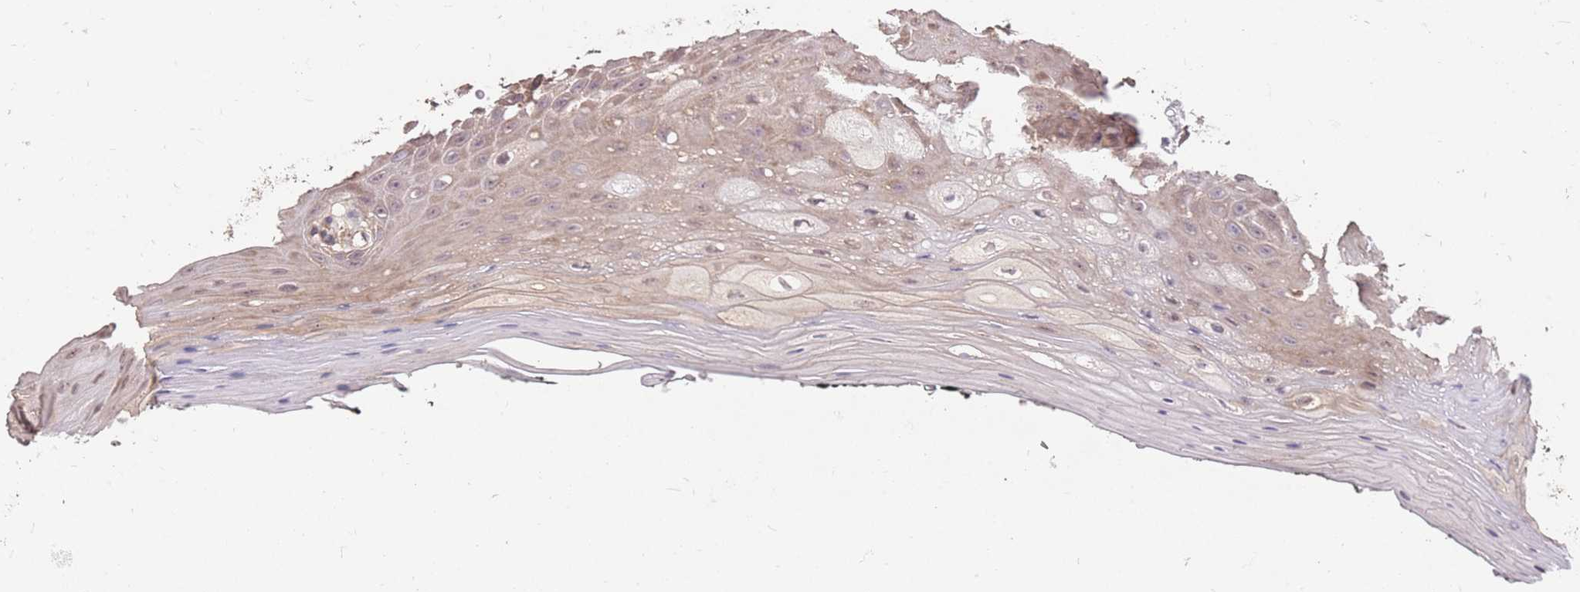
{"staining": {"intensity": "moderate", "quantity": ">75%", "location": "cytoplasmic/membranous"}, "tissue": "oral mucosa", "cell_type": "Squamous epithelial cells", "image_type": "normal", "snomed": [{"axis": "morphology", "description": "Normal tissue, NOS"}, {"axis": "topography", "description": "Oral tissue"}, {"axis": "topography", "description": "Tounge, NOS"}], "caption": "Immunohistochemical staining of normal human oral mucosa reveals medium levels of moderate cytoplasmic/membranous expression in about >75% of squamous epithelial cells. Nuclei are stained in blue.", "gene": "DYNC1LI2", "patient": {"sex": "female", "age": 59}}